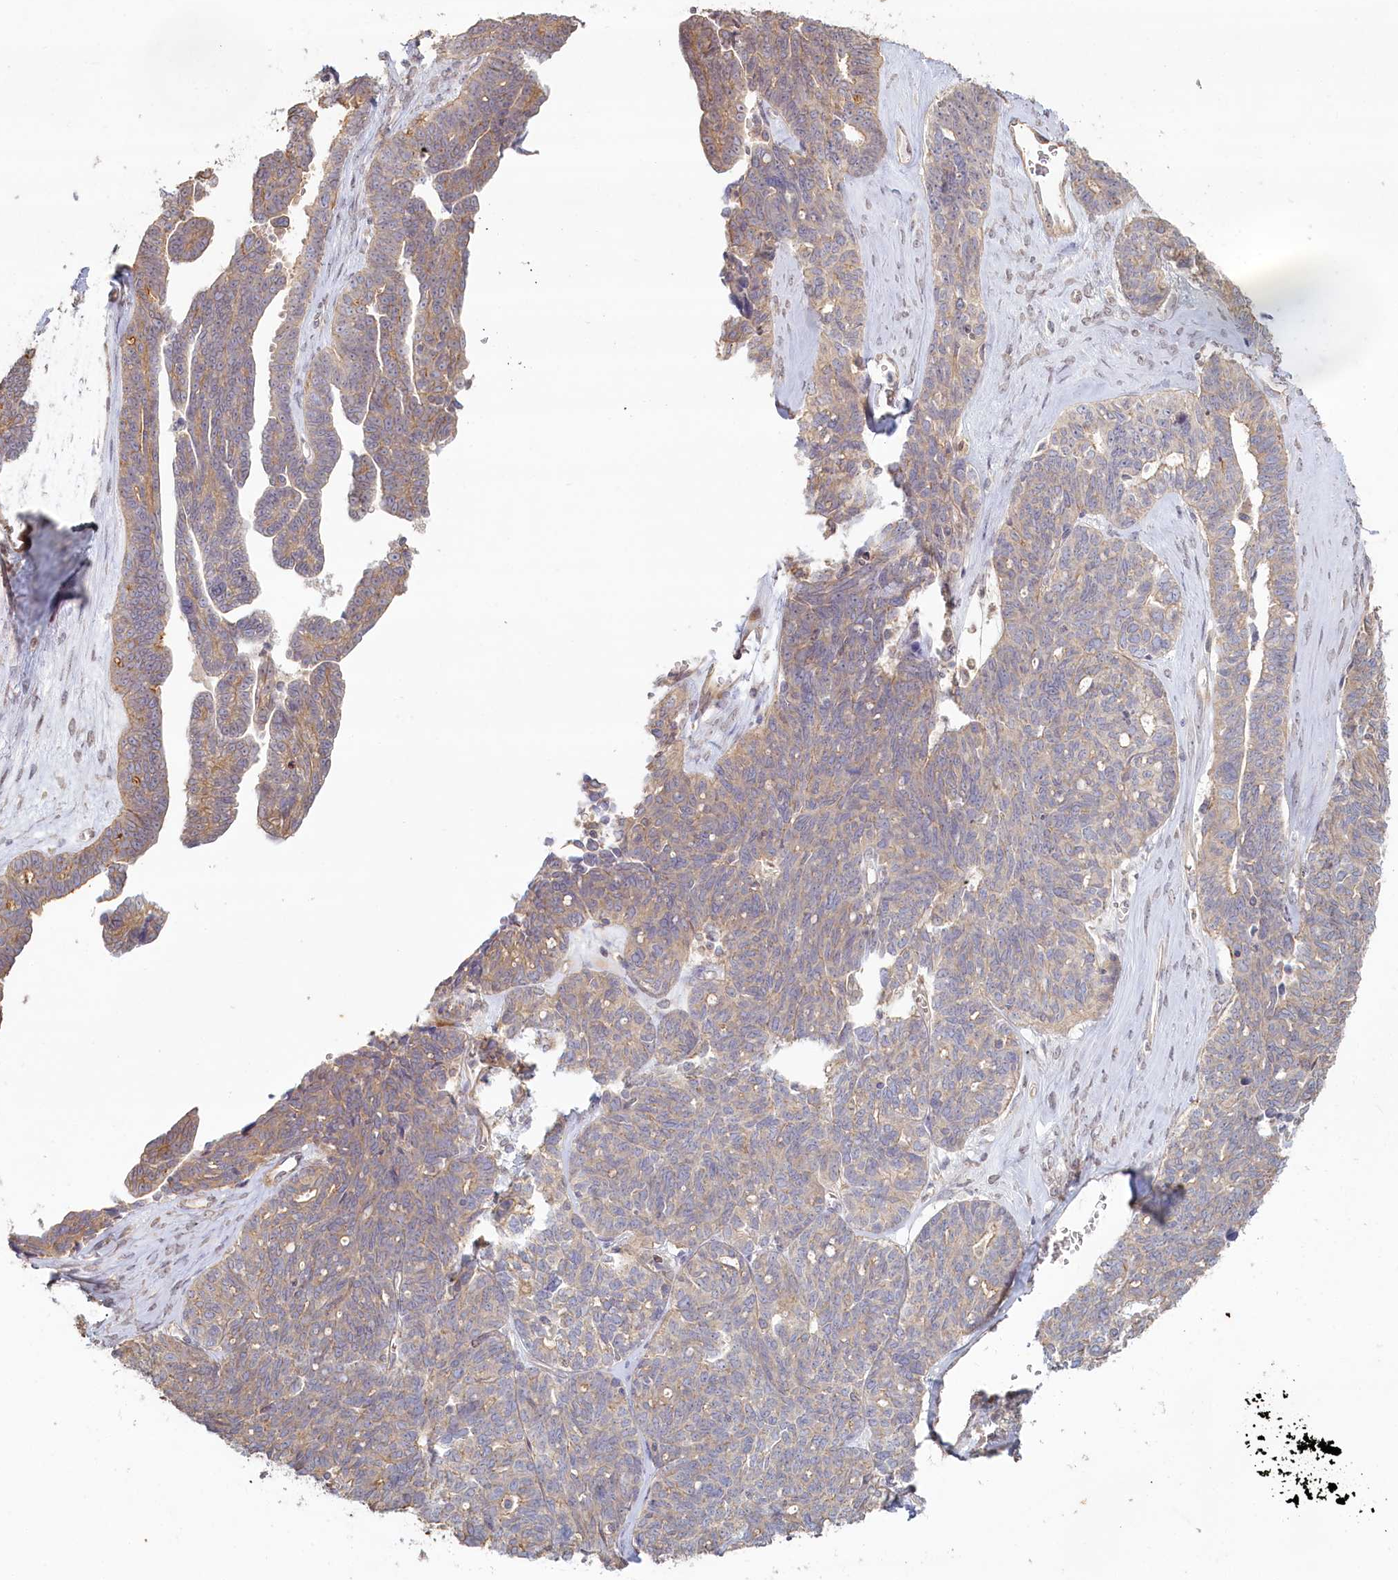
{"staining": {"intensity": "moderate", "quantity": "25%-75%", "location": "cytoplasmic/membranous"}, "tissue": "ovarian cancer", "cell_type": "Tumor cells", "image_type": "cancer", "snomed": [{"axis": "morphology", "description": "Cystadenocarcinoma, serous, NOS"}, {"axis": "topography", "description": "Ovary"}], "caption": "Ovarian serous cystadenocarcinoma stained with immunohistochemistry reveals moderate cytoplasmic/membranous positivity in about 25%-75% of tumor cells. Nuclei are stained in blue.", "gene": "TCHP", "patient": {"sex": "female", "age": 79}}